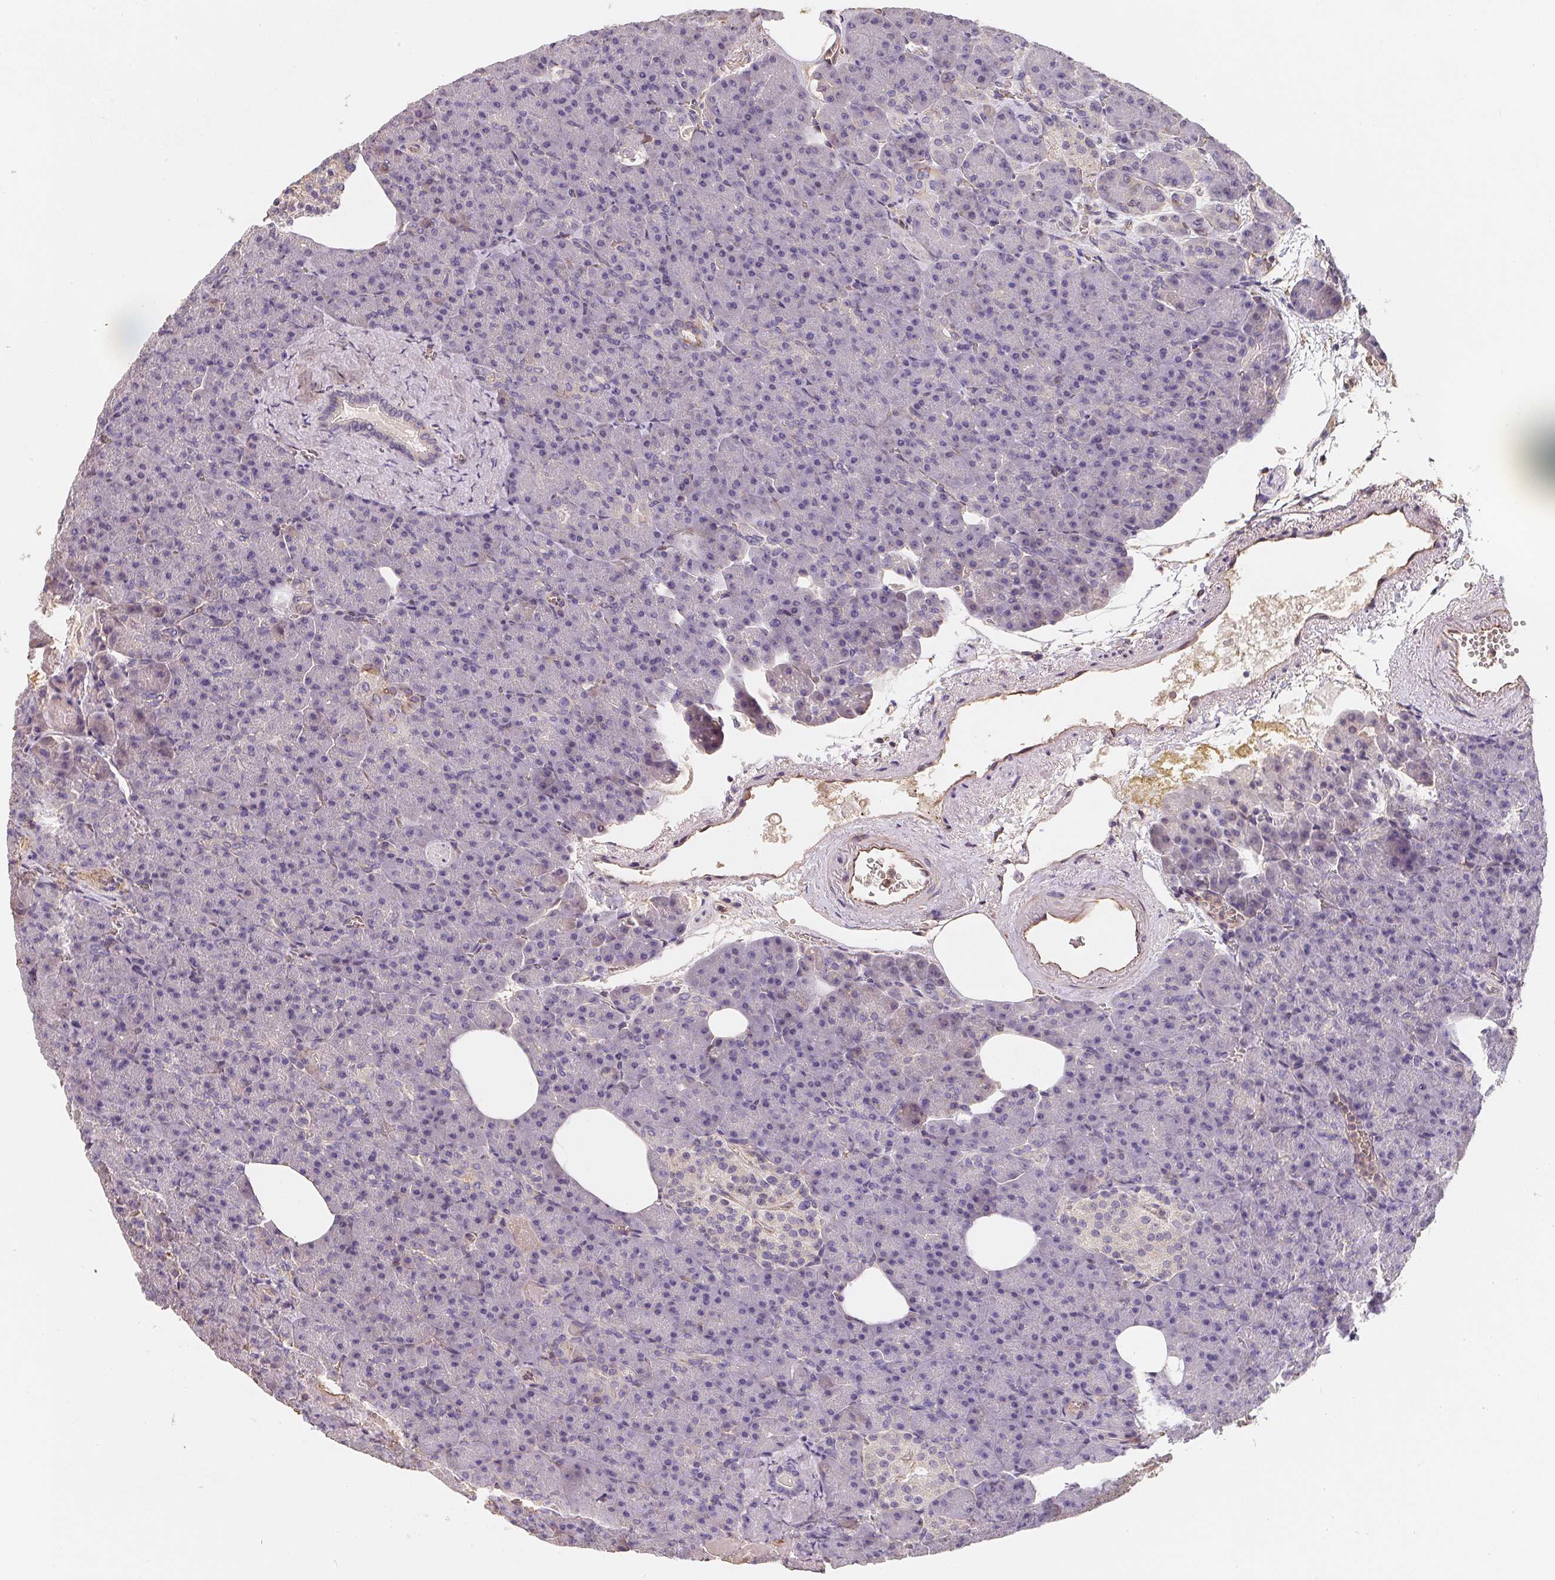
{"staining": {"intensity": "negative", "quantity": "none", "location": "none"}, "tissue": "pancreas", "cell_type": "Exocrine glandular cells", "image_type": "normal", "snomed": [{"axis": "morphology", "description": "Normal tissue, NOS"}, {"axis": "topography", "description": "Pancreas"}], "caption": "IHC histopathology image of benign pancreas stained for a protein (brown), which reveals no expression in exocrine glandular cells.", "gene": "TBKBP1", "patient": {"sex": "female", "age": 74}}